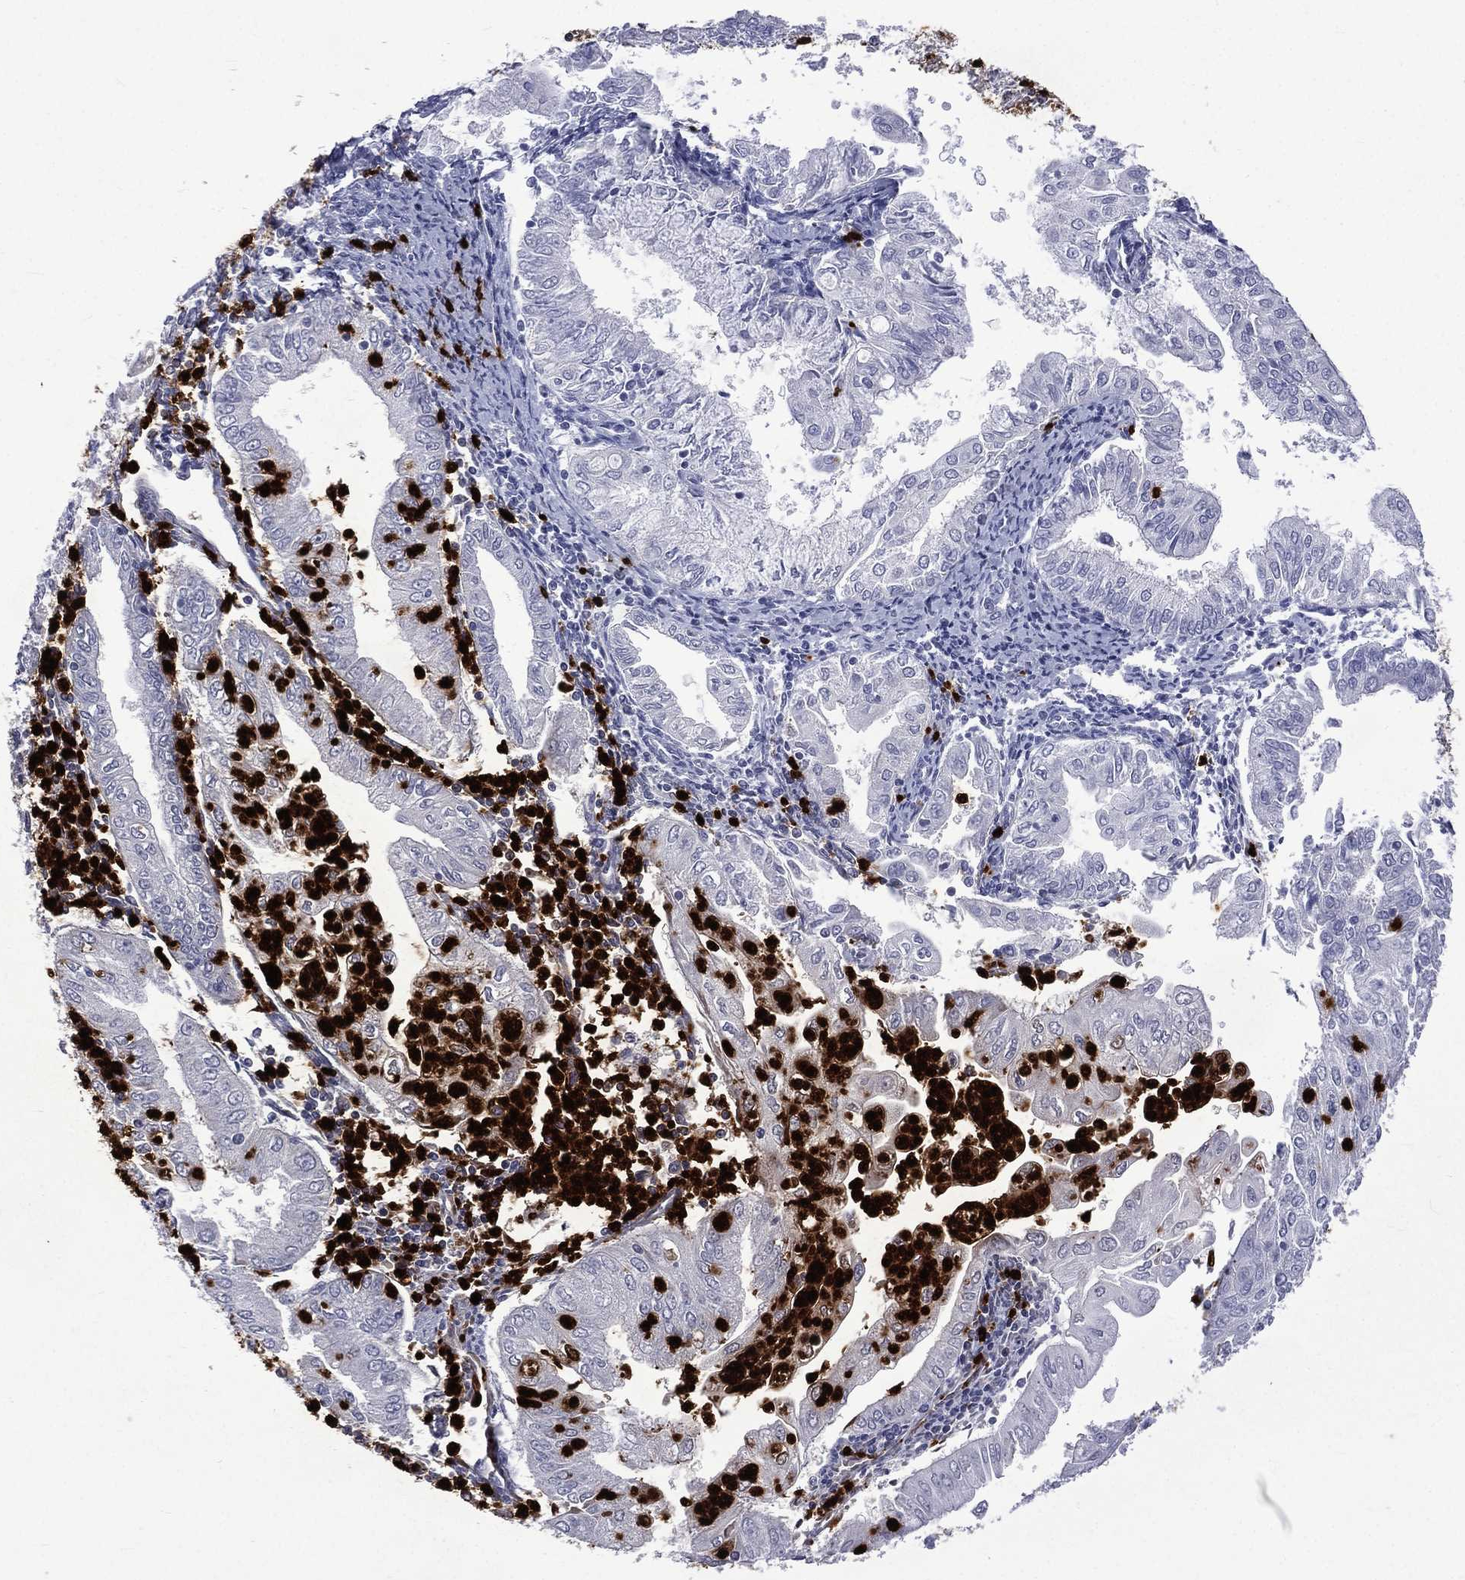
{"staining": {"intensity": "negative", "quantity": "none", "location": "none"}, "tissue": "endometrial cancer", "cell_type": "Tumor cells", "image_type": "cancer", "snomed": [{"axis": "morphology", "description": "Adenocarcinoma, NOS"}, {"axis": "topography", "description": "Endometrium"}], "caption": "Immunohistochemical staining of human endometrial adenocarcinoma displays no significant staining in tumor cells. Brightfield microscopy of immunohistochemistry (IHC) stained with DAB (3,3'-diaminobenzidine) (brown) and hematoxylin (blue), captured at high magnification.", "gene": "ELANE", "patient": {"sex": "female", "age": 56}}